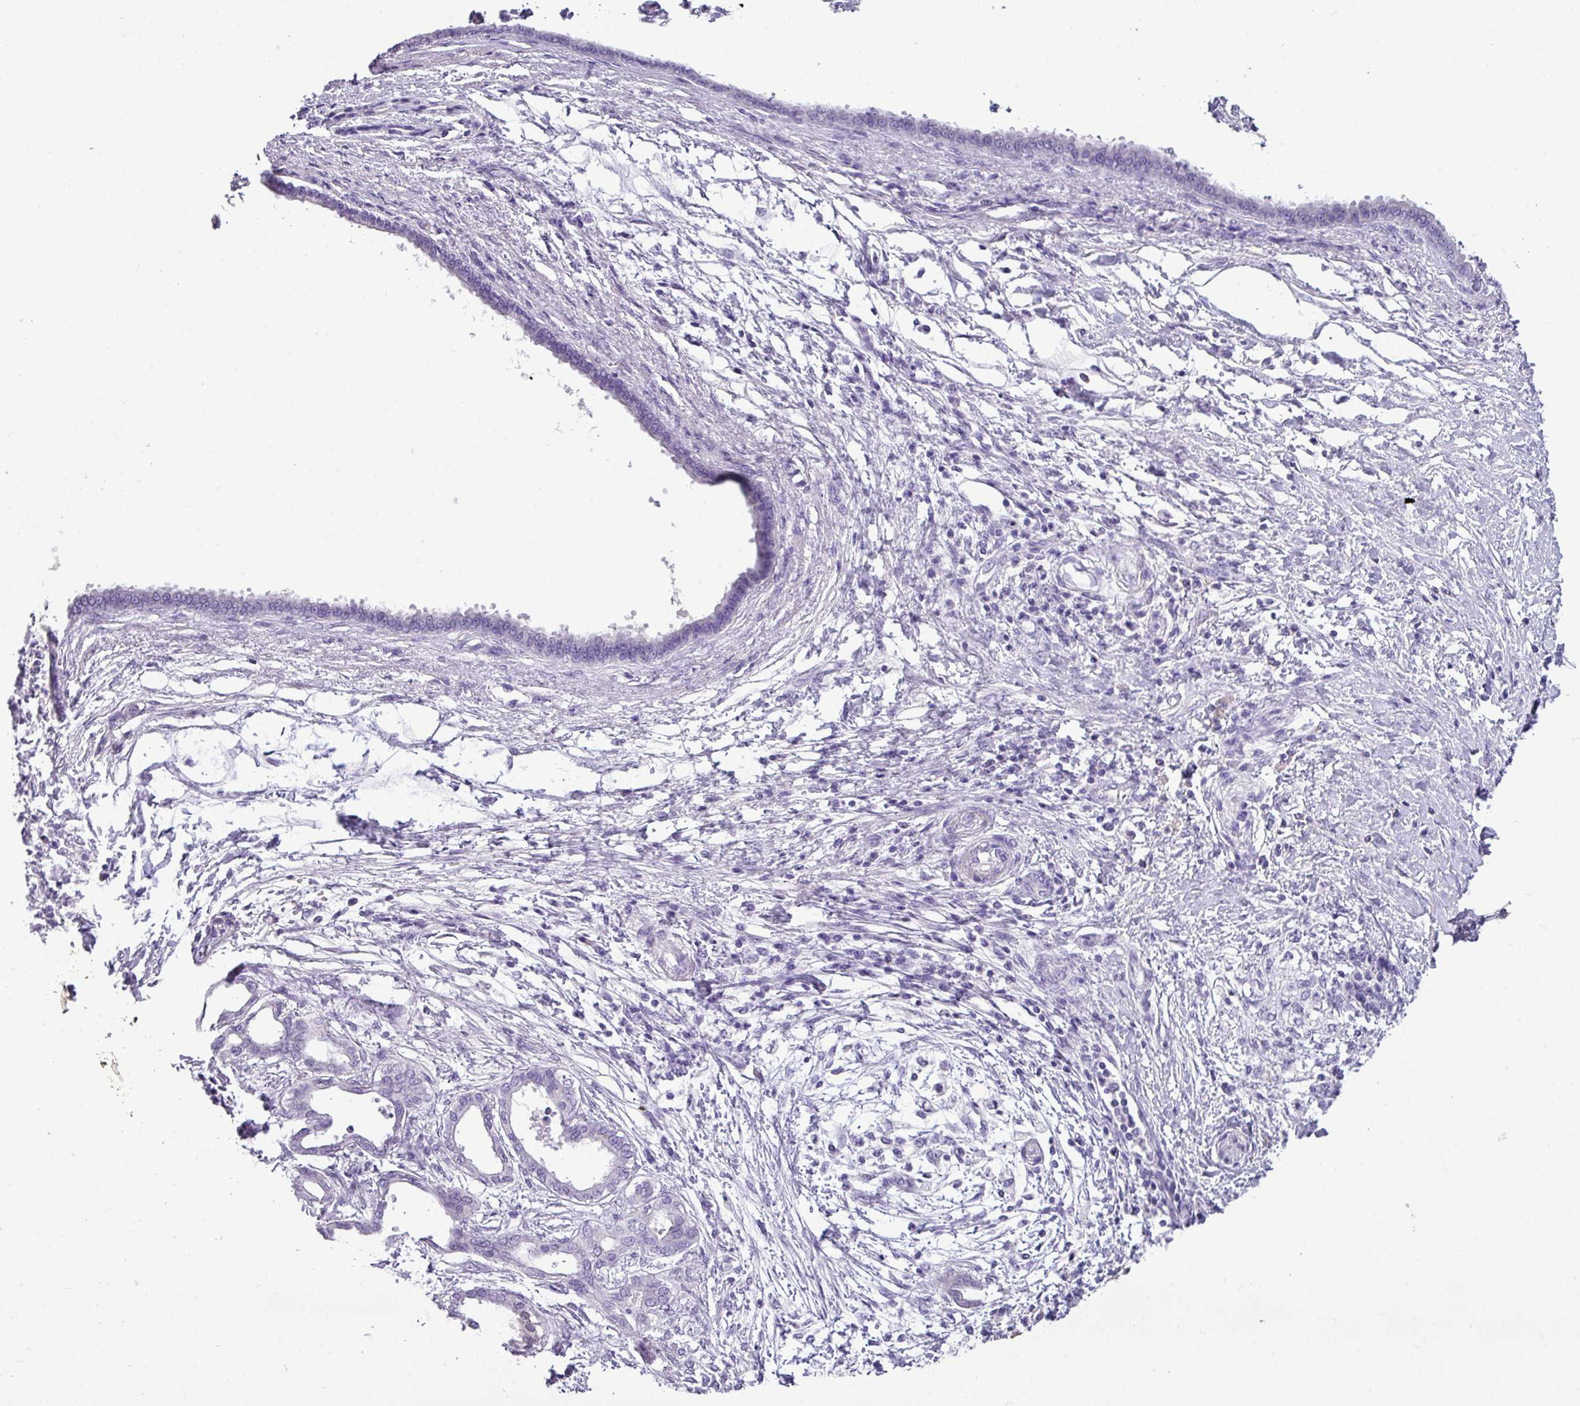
{"staining": {"intensity": "negative", "quantity": "none", "location": "none"}, "tissue": "pancreatic cancer", "cell_type": "Tumor cells", "image_type": "cancer", "snomed": [{"axis": "morphology", "description": "Adenocarcinoma, NOS"}, {"axis": "topography", "description": "Pancreas"}], "caption": "Tumor cells show no significant protein positivity in pancreatic cancer (adenocarcinoma).", "gene": "TMEM91", "patient": {"sex": "female", "age": 55}}